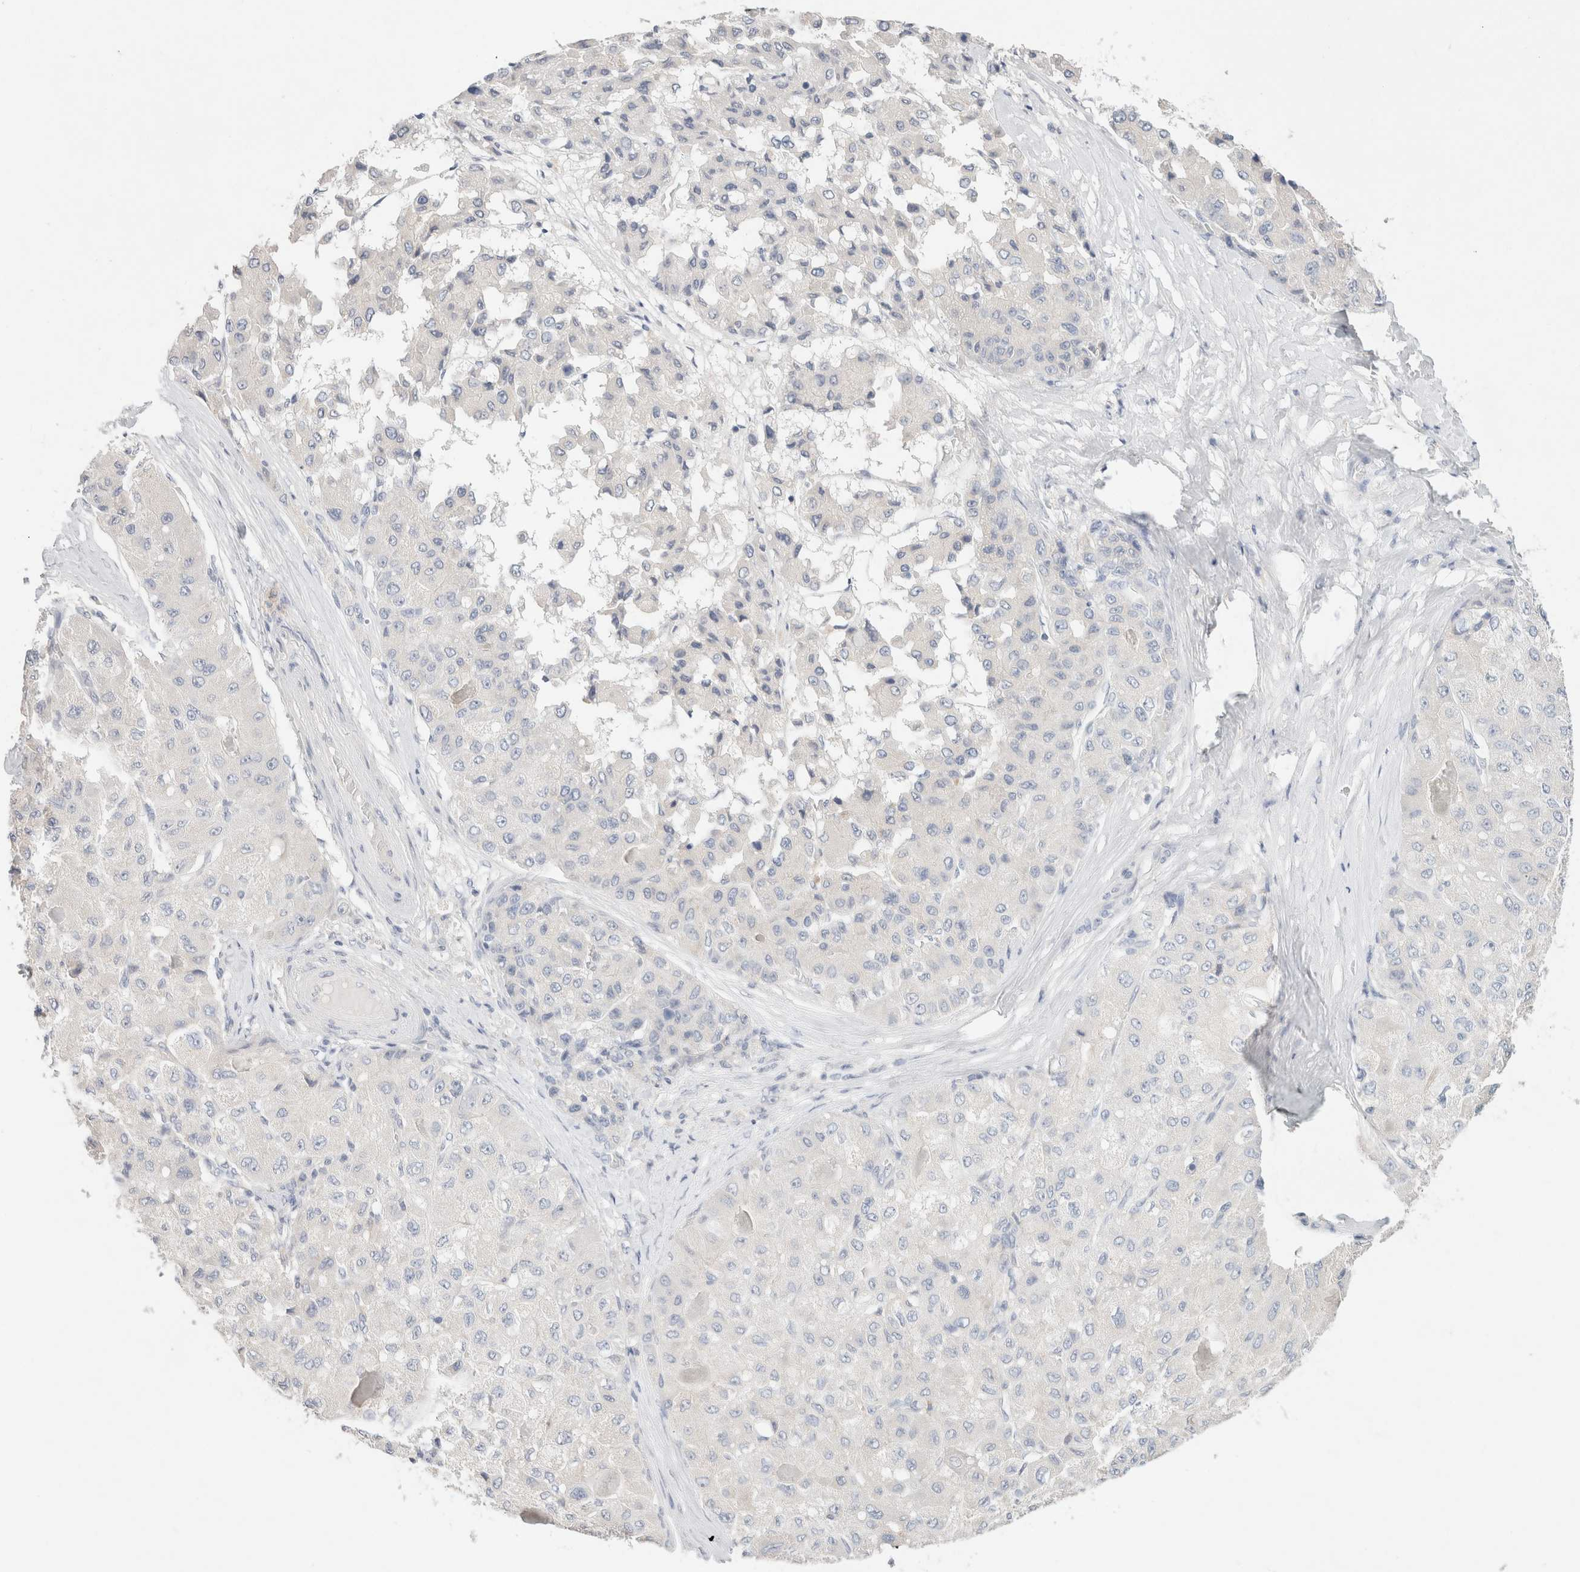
{"staining": {"intensity": "negative", "quantity": "none", "location": "none"}, "tissue": "liver cancer", "cell_type": "Tumor cells", "image_type": "cancer", "snomed": [{"axis": "morphology", "description": "Carcinoma, Hepatocellular, NOS"}, {"axis": "topography", "description": "Liver"}], "caption": "An immunohistochemistry image of liver cancer (hepatocellular carcinoma) is shown. There is no staining in tumor cells of liver cancer (hepatocellular carcinoma).", "gene": "MPP2", "patient": {"sex": "male", "age": 80}}